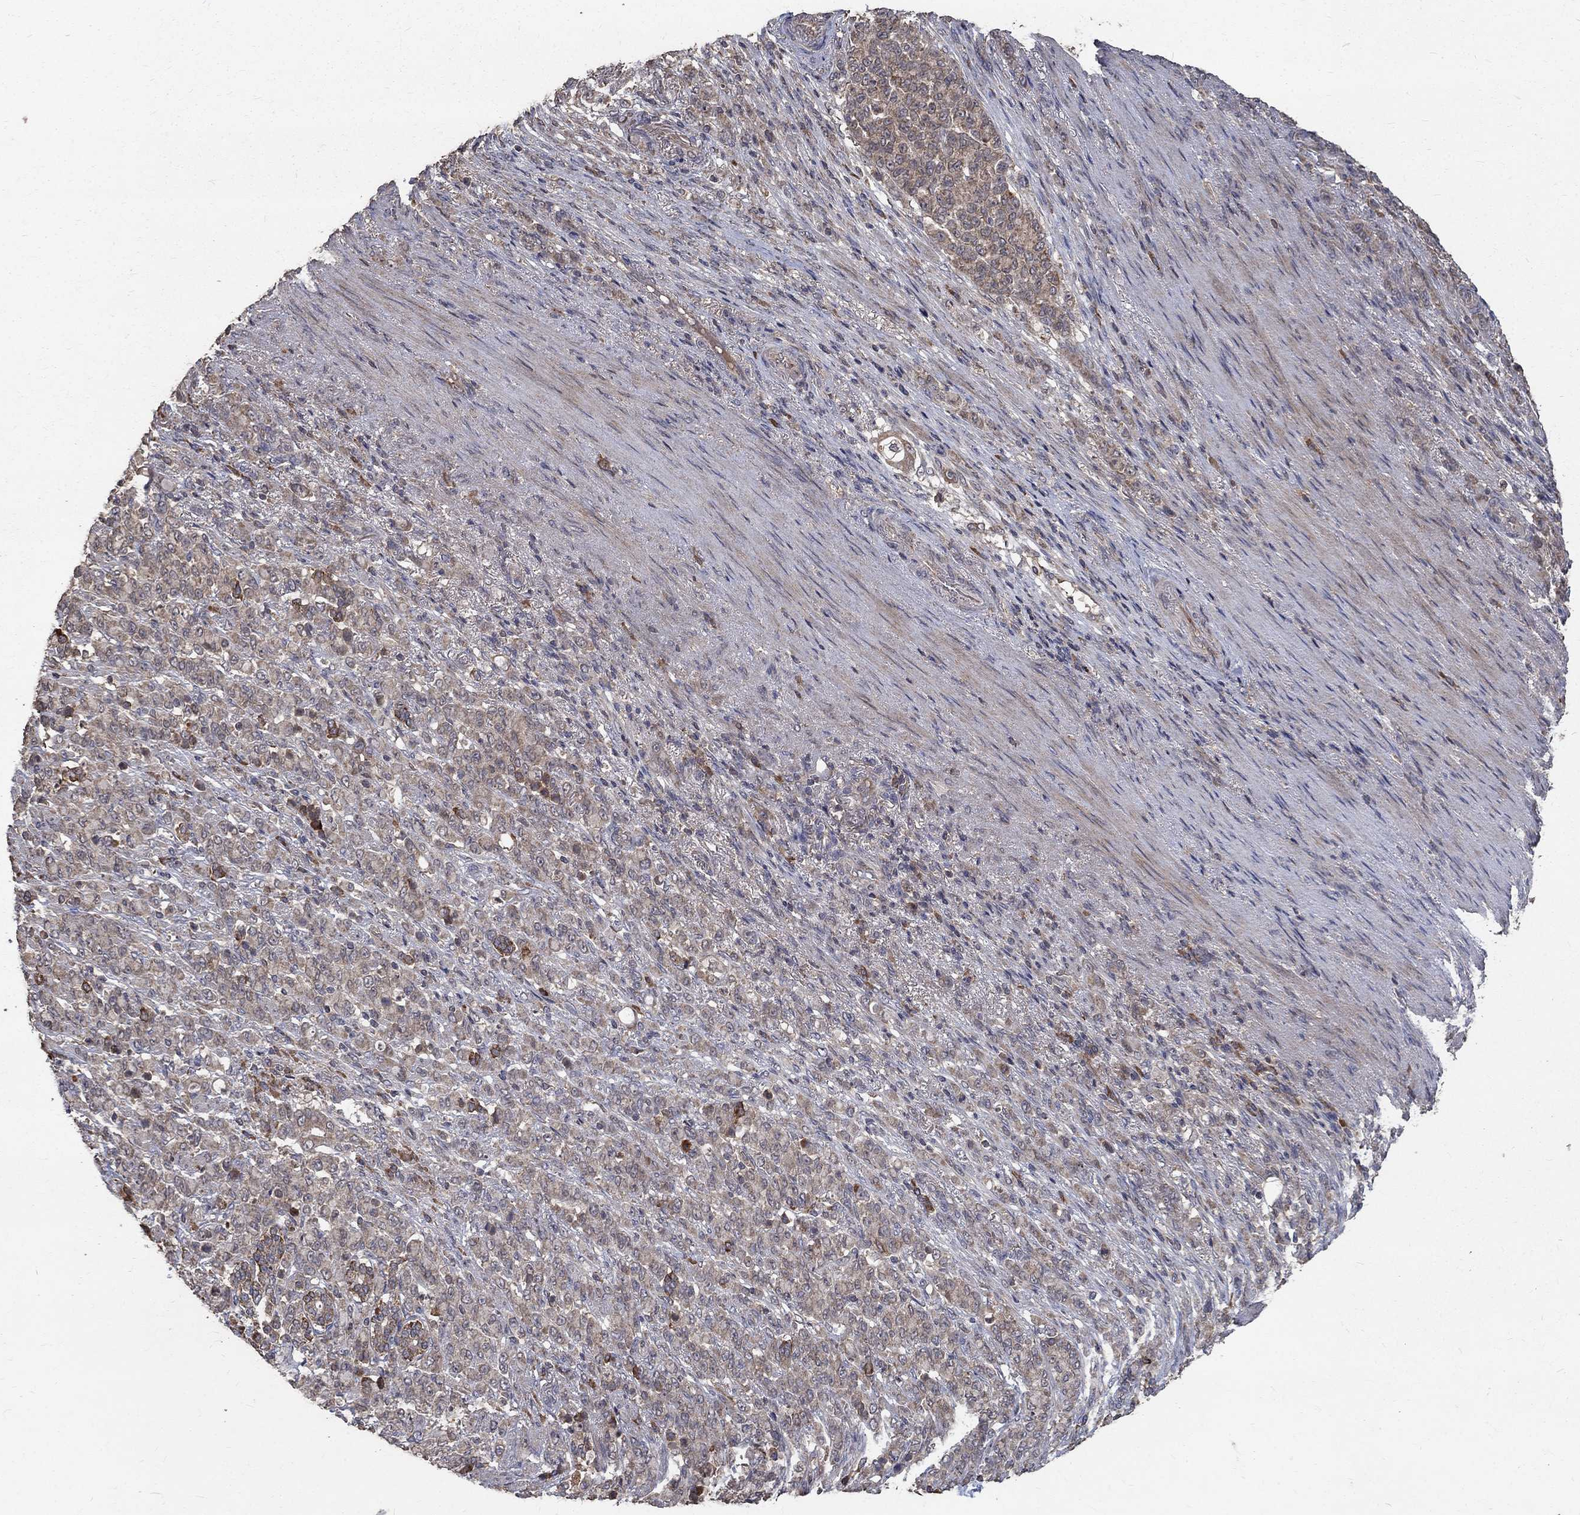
{"staining": {"intensity": "strong", "quantity": "<25%", "location": "cytoplasmic/membranous"}, "tissue": "stomach cancer", "cell_type": "Tumor cells", "image_type": "cancer", "snomed": [{"axis": "morphology", "description": "Normal tissue, NOS"}, {"axis": "morphology", "description": "Adenocarcinoma, NOS"}, {"axis": "topography", "description": "Stomach"}], "caption": "Immunohistochemistry photomicrograph of adenocarcinoma (stomach) stained for a protein (brown), which exhibits medium levels of strong cytoplasmic/membranous positivity in approximately <25% of tumor cells.", "gene": "C17orf75", "patient": {"sex": "female", "age": 79}}